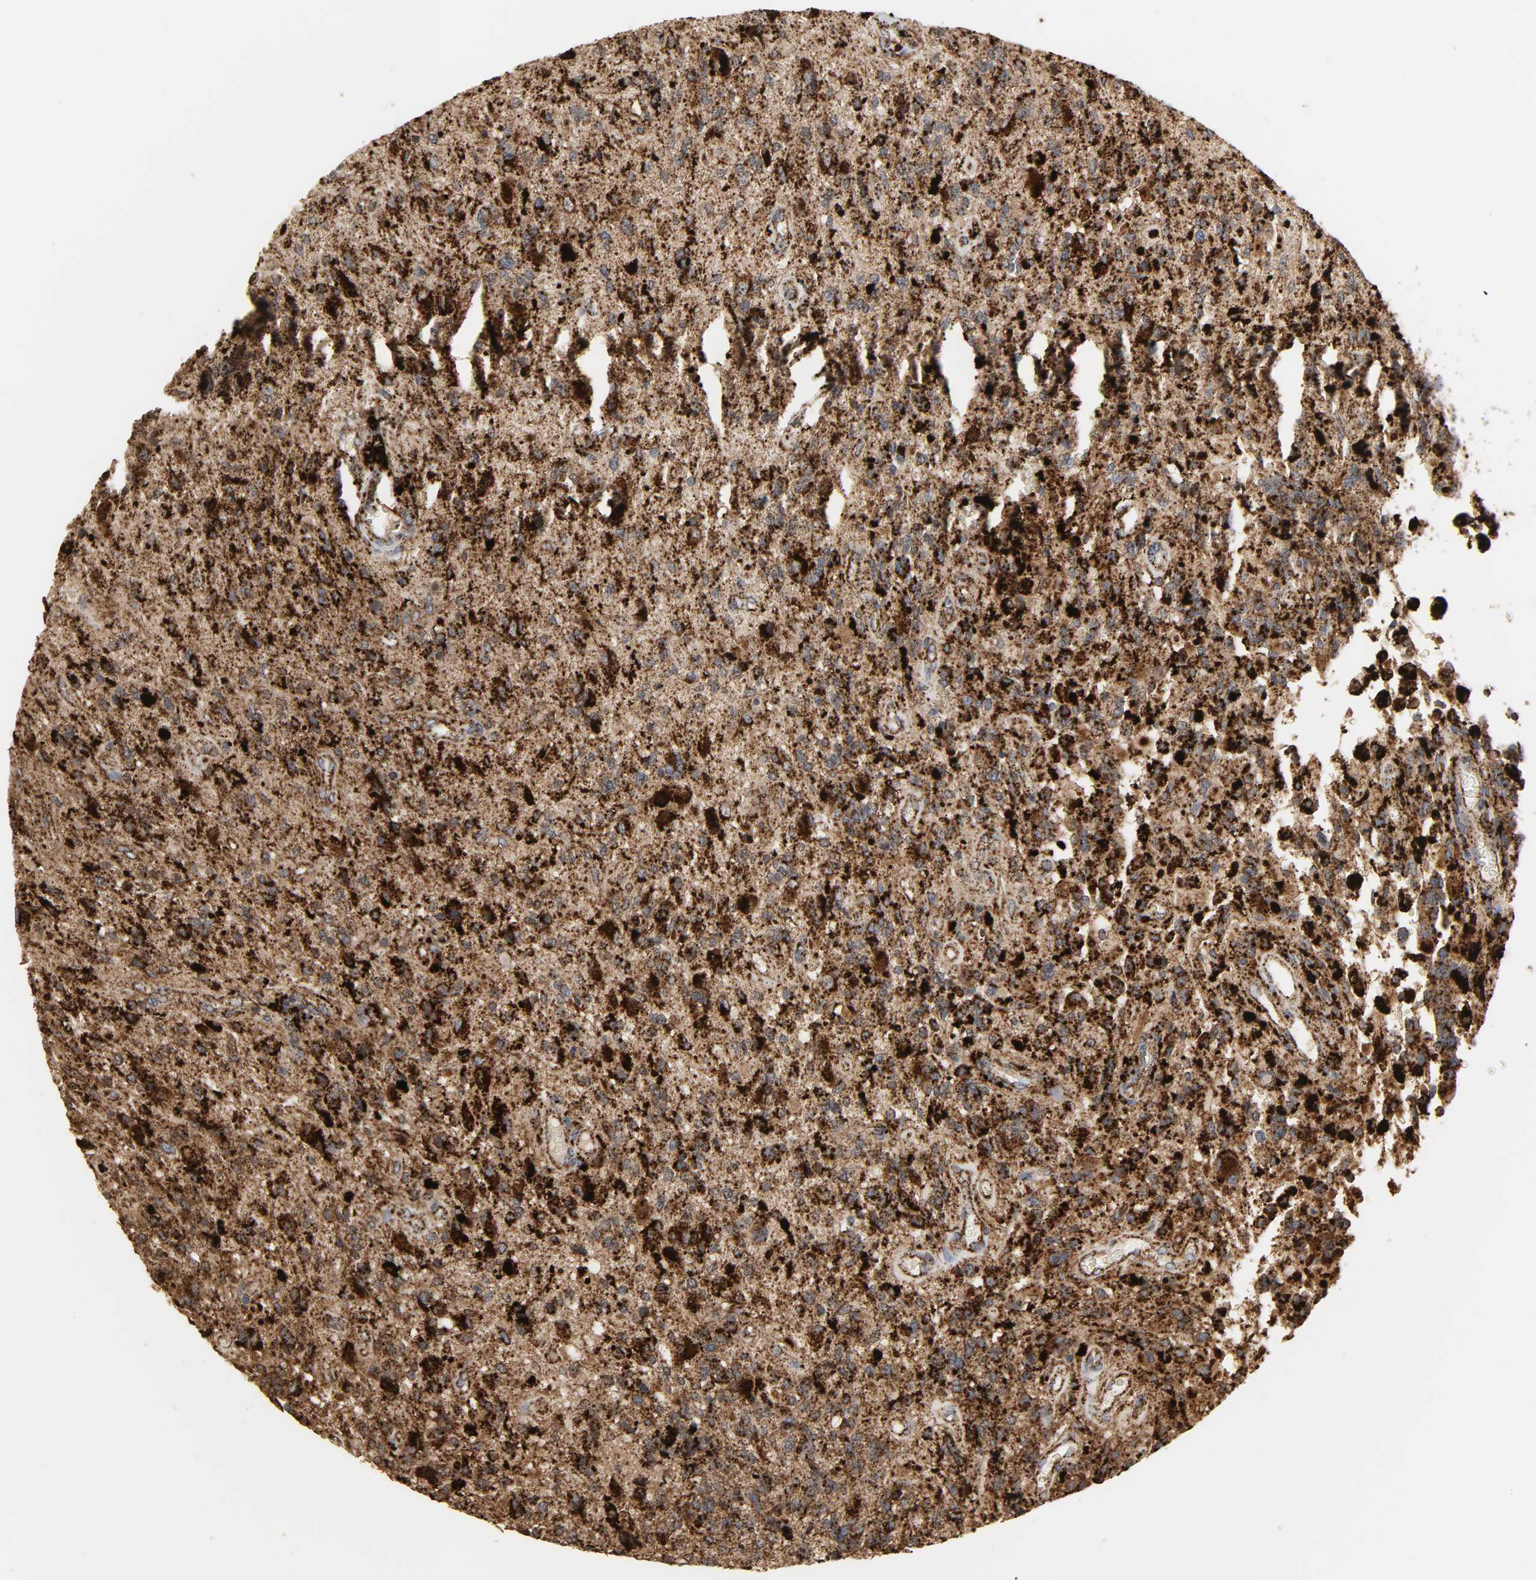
{"staining": {"intensity": "strong", "quantity": ">75%", "location": "cytoplasmic/membranous"}, "tissue": "glioma", "cell_type": "Tumor cells", "image_type": "cancer", "snomed": [{"axis": "morphology", "description": "Normal tissue, NOS"}, {"axis": "morphology", "description": "Glioma, malignant, High grade"}, {"axis": "topography", "description": "Cerebral cortex"}], "caption": "A high amount of strong cytoplasmic/membranous positivity is present in approximately >75% of tumor cells in malignant high-grade glioma tissue.", "gene": "PSAP", "patient": {"sex": "male", "age": 75}}